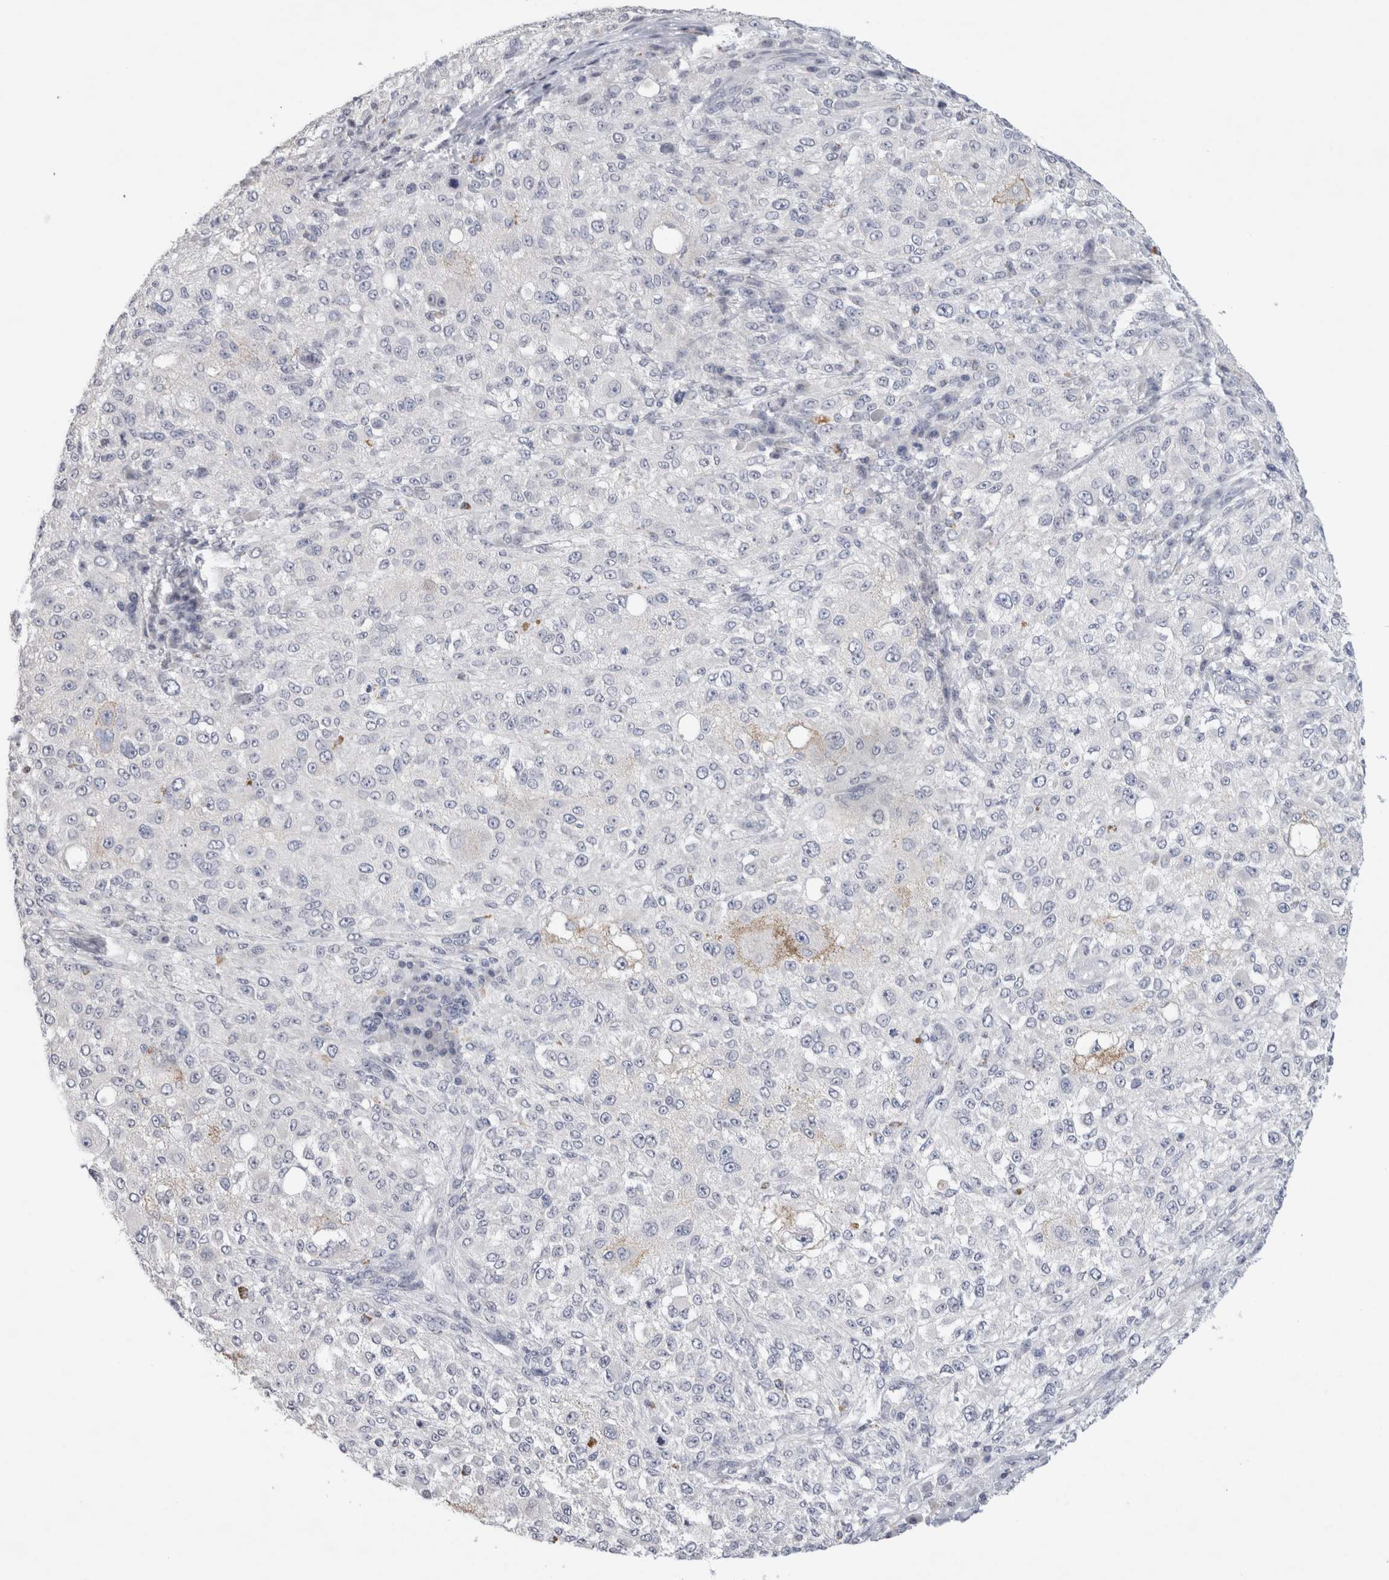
{"staining": {"intensity": "negative", "quantity": "none", "location": "none"}, "tissue": "melanoma", "cell_type": "Tumor cells", "image_type": "cancer", "snomed": [{"axis": "morphology", "description": "Necrosis, NOS"}, {"axis": "morphology", "description": "Malignant melanoma, NOS"}, {"axis": "topography", "description": "Skin"}], "caption": "Melanoma stained for a protein using immunohistochemistry (IHC) reveals no staining tumor cells.", "gene": "TONSL", "patient": {"sex": "female", "age": 87}}